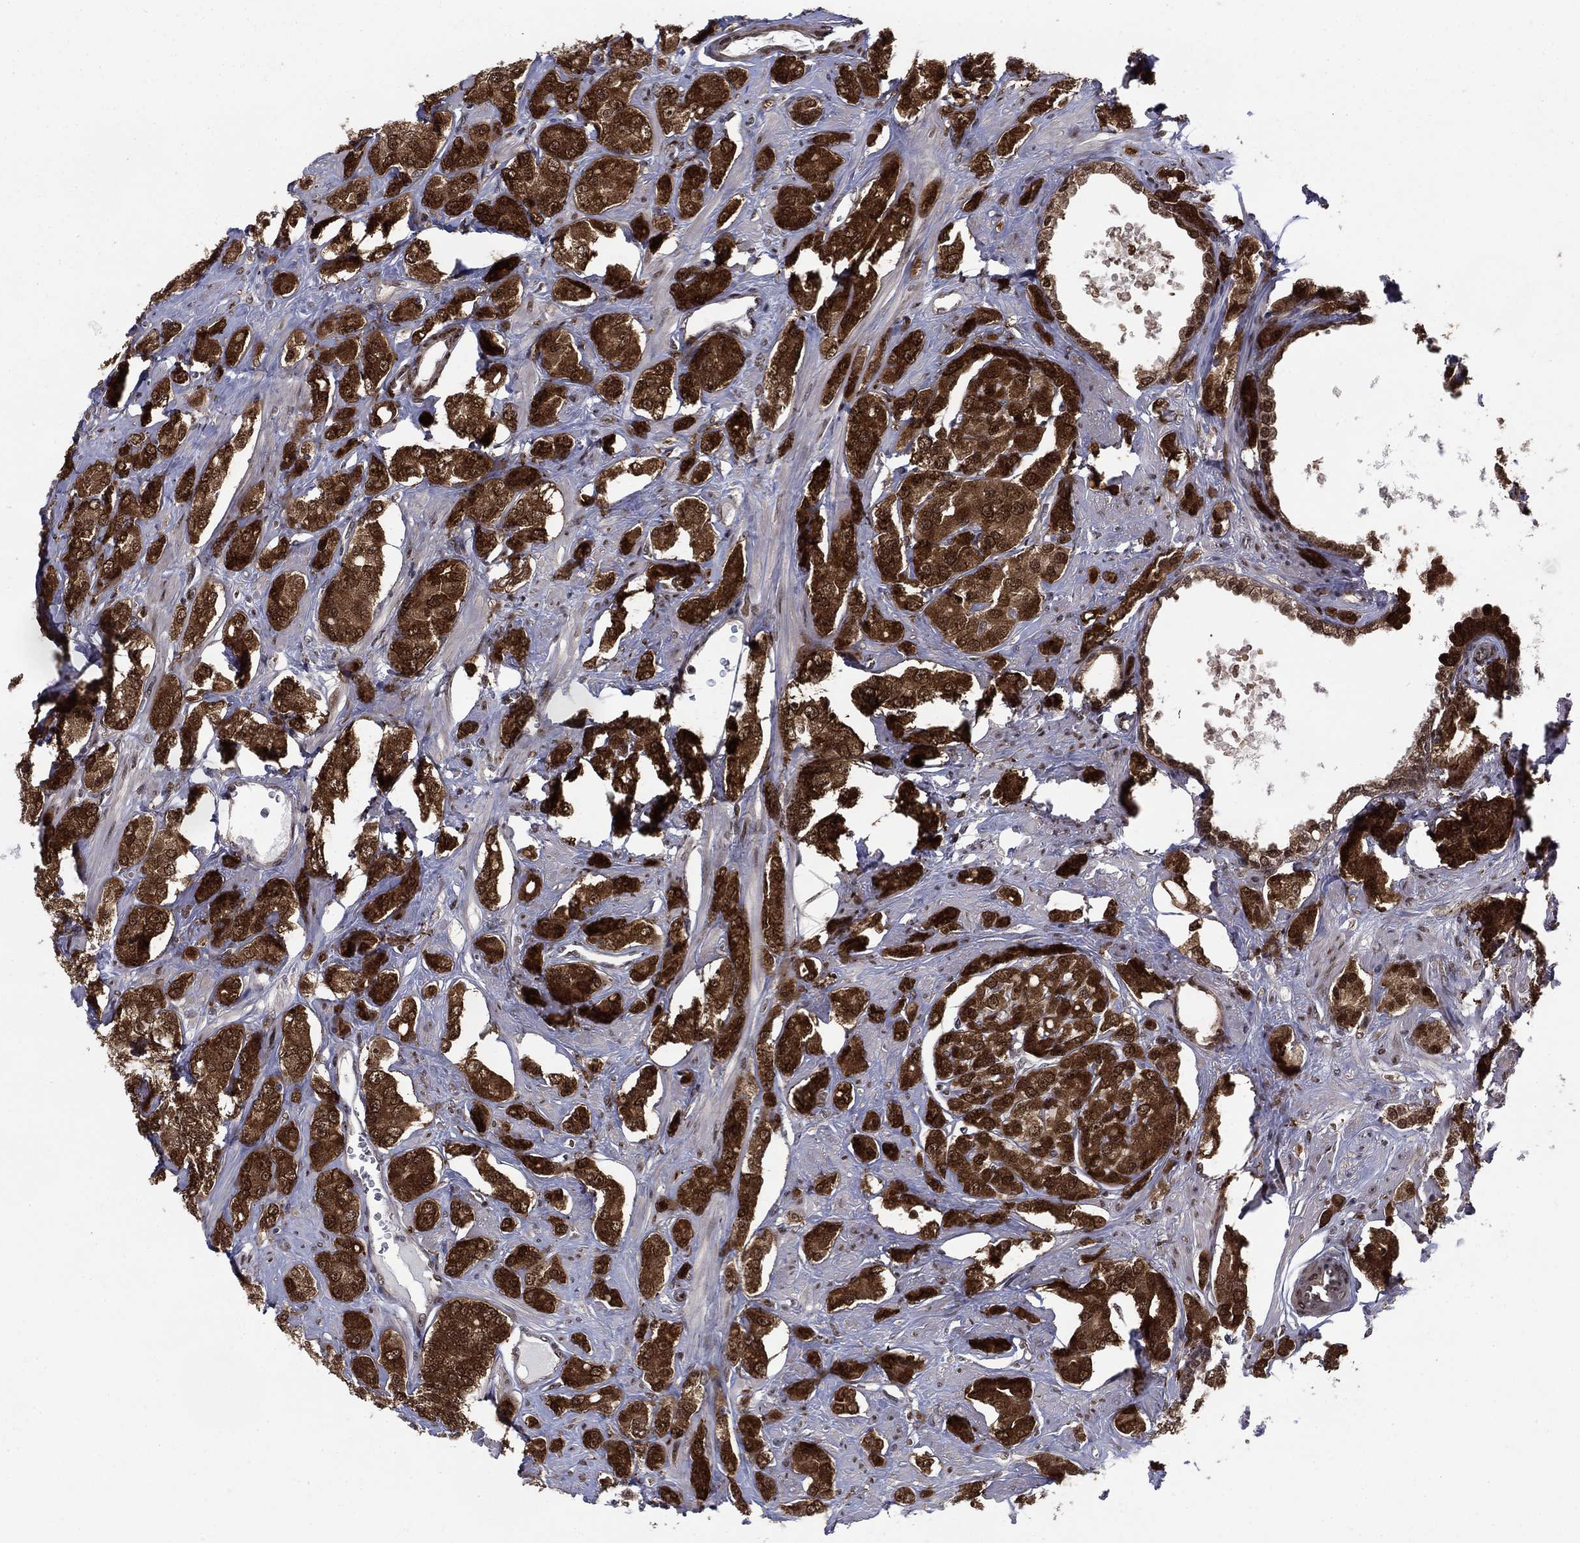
{"staining": {"intensity": "strong", "quantity": ">75%", "location": "cytoplasmic/membranous"}, "tissue": "prostate cancer", "cell_type": "Tumor cells", "image_type": "cancer", "snomed": [{"axis": "morphology", "description": "Adenocarcinoma, NOS"}, {"axis": "topography", "description": "Prostate"}], "caption": "Prostate cancer stained with a protein marker reveals strong staining in tumor cells.", "gene": "FKBP4", "patient": {"sex": "male", "age": 67}}